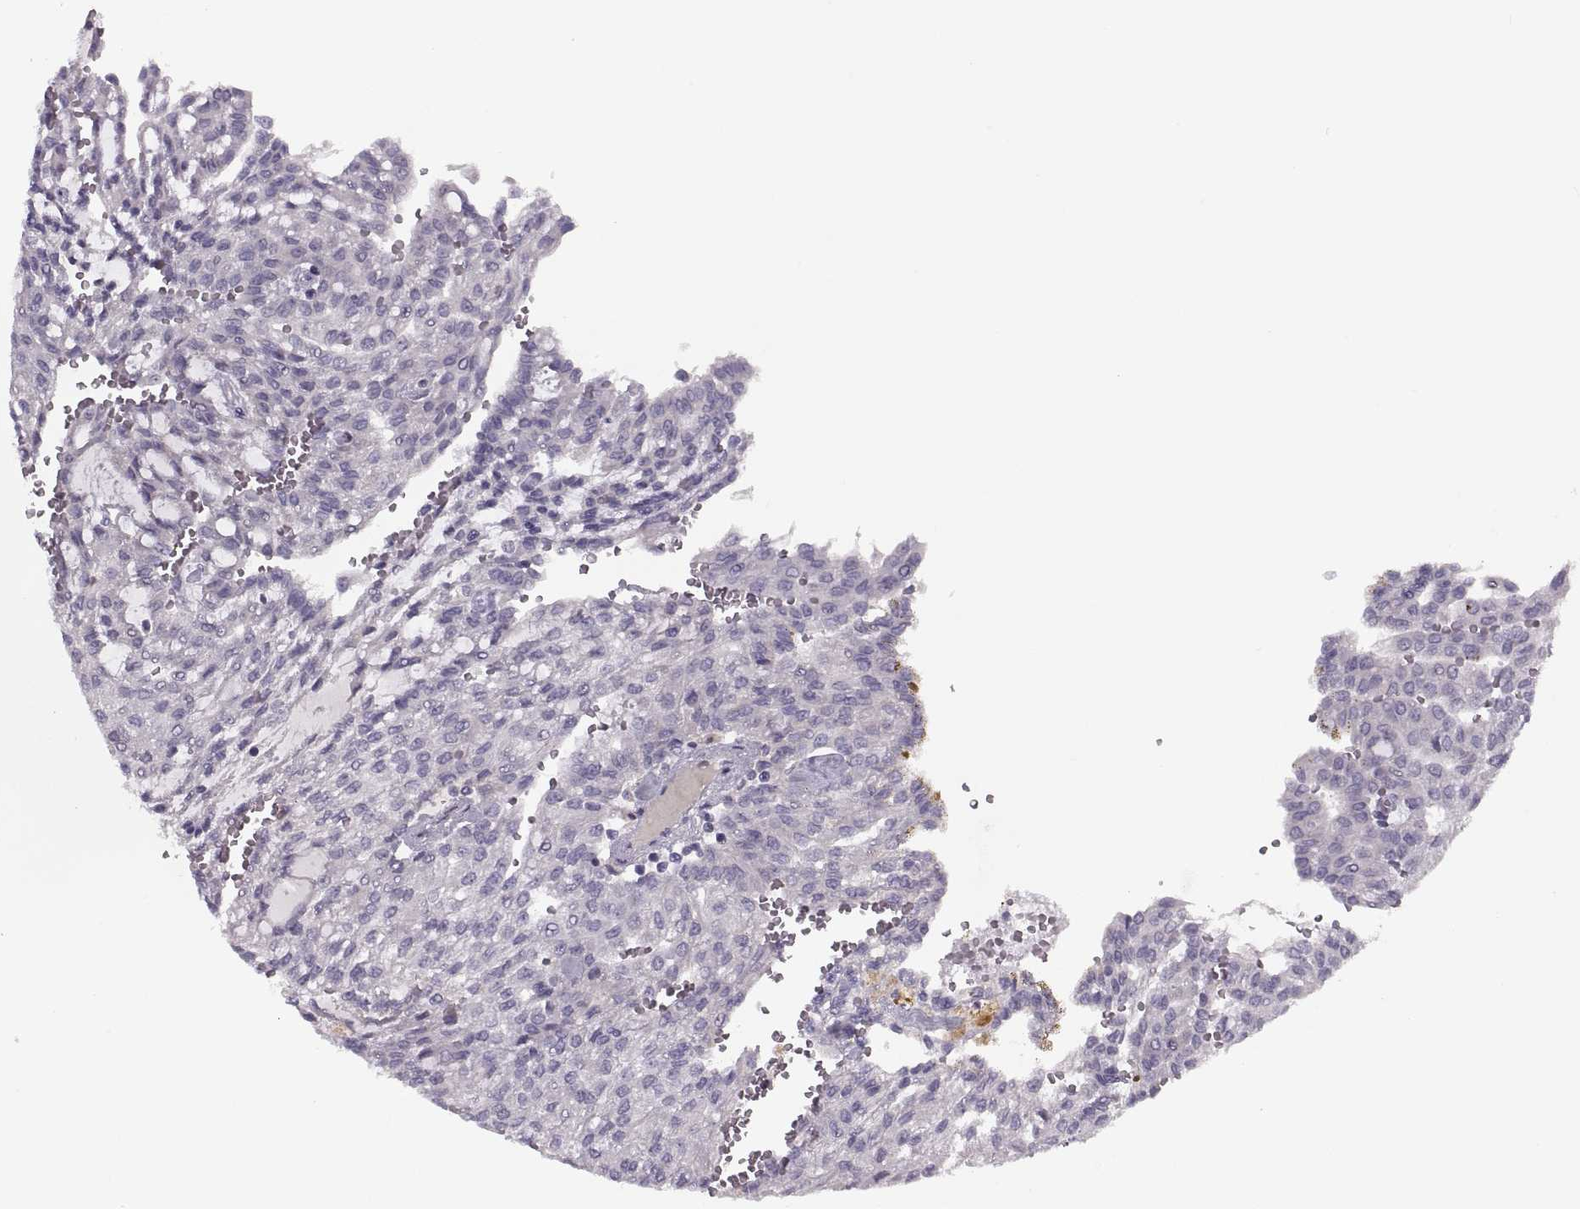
{"staining": {"intensity": "negative", "quantity": "none", "location": "none"}, "tissue": "renal cancer", "cell_type": "Tumor cells", "image_type": "cancer", "snomed": [{"axis": "morphology", "description": "Adenocarcinoma, NOS"}, {"axis": "topography", "description": "Kidney"}], "caption": "Tumor cells are negative for brown protein staining in adenocarcinoma (renal).", "gene": "RSPH6A", "patient": {"sex": "male", "age": 63}}